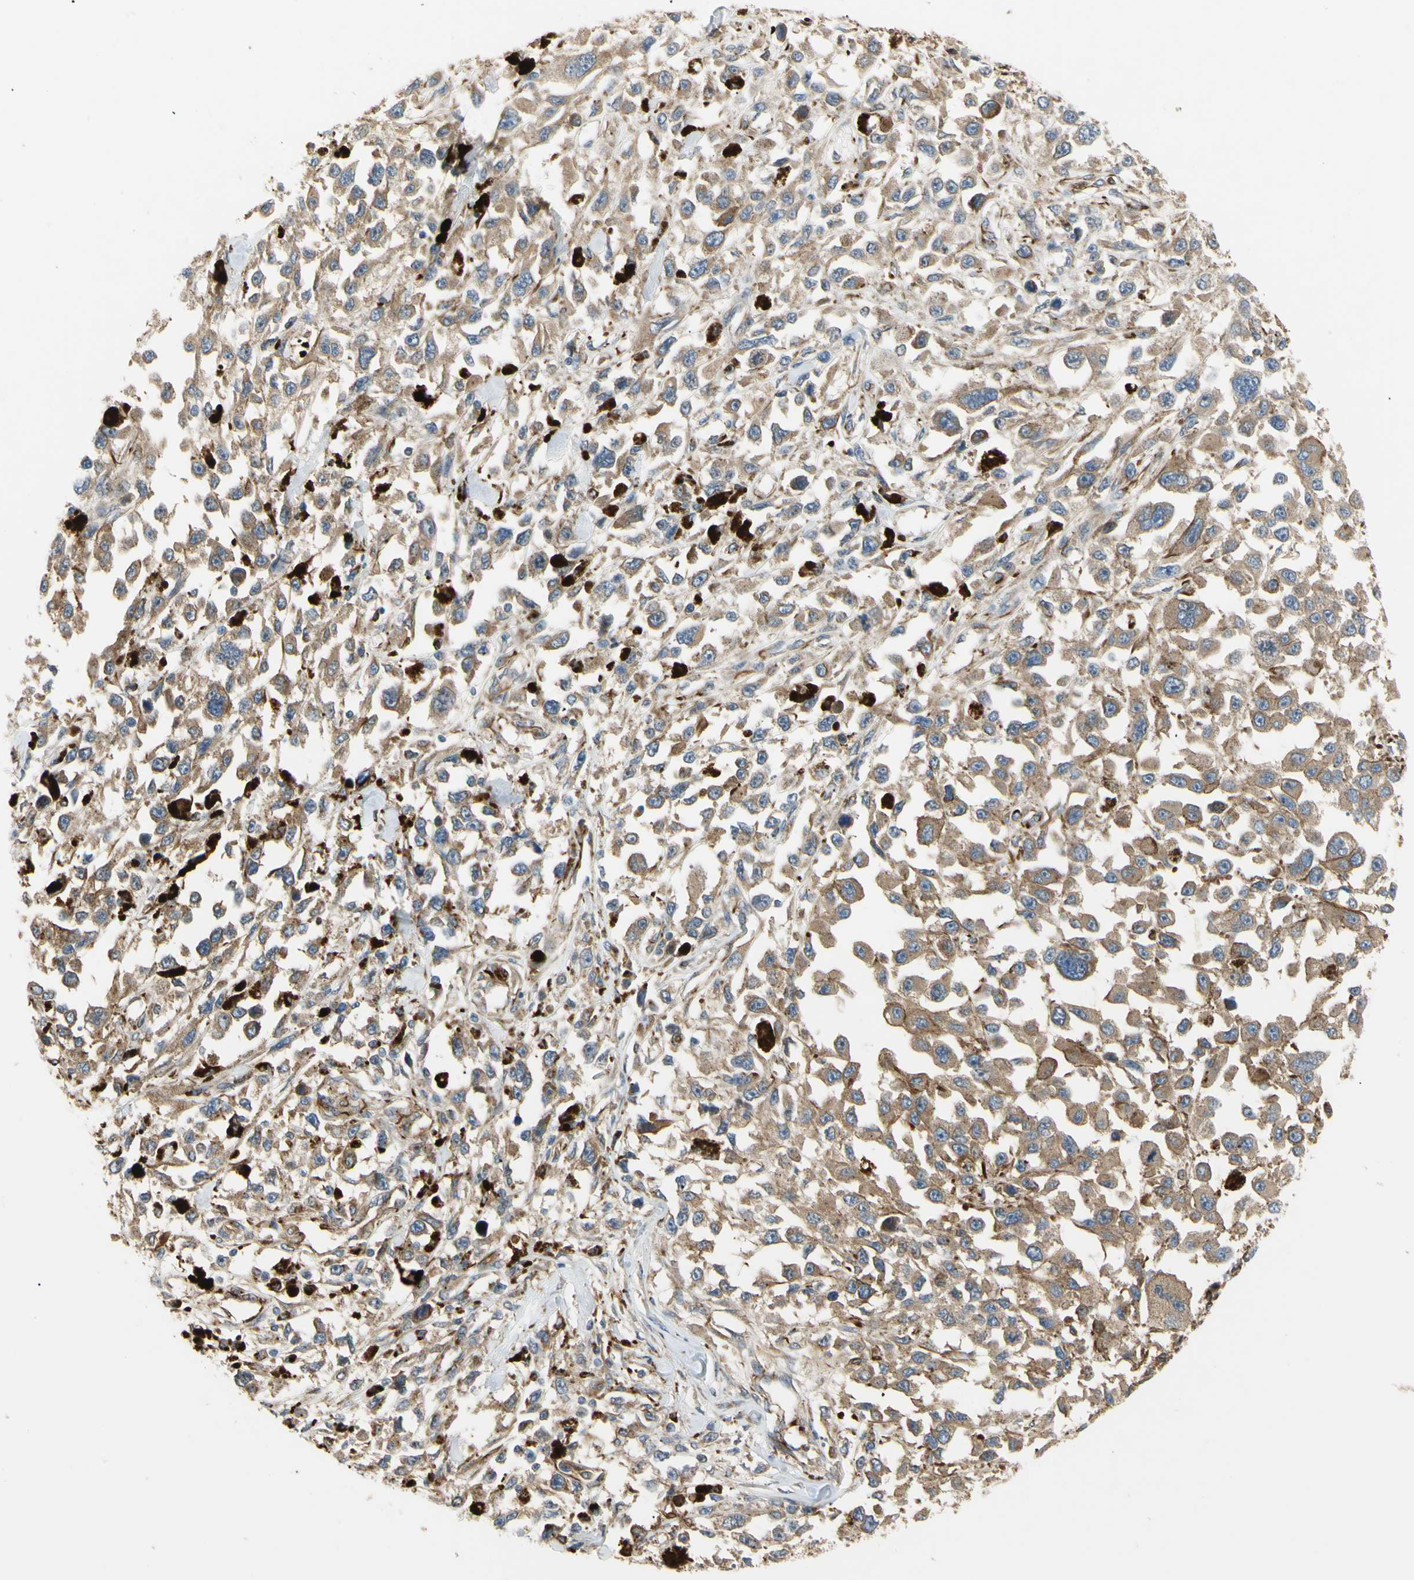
{"staining": {"intensity": "moderate", "quantity": ">75%", "location": "cytoplasmic/membranous"}, "tissue": "melanoma", "cell_type": "Tumor cells", "image_type": "cancer", "snomed": [{"axis": "morphology", "description": "Malignant melanoma, Metastatic site"}, {"axis": "topography", "description": "Lymph node"}], "caption": "A medium amount of moderate cytoplasmic/membranous expression is appreciated in approximately >75% of tumor cells in melanoma tissue.", "gene": "TUBG2", "patient": {"sex": "male", "age": 59}}